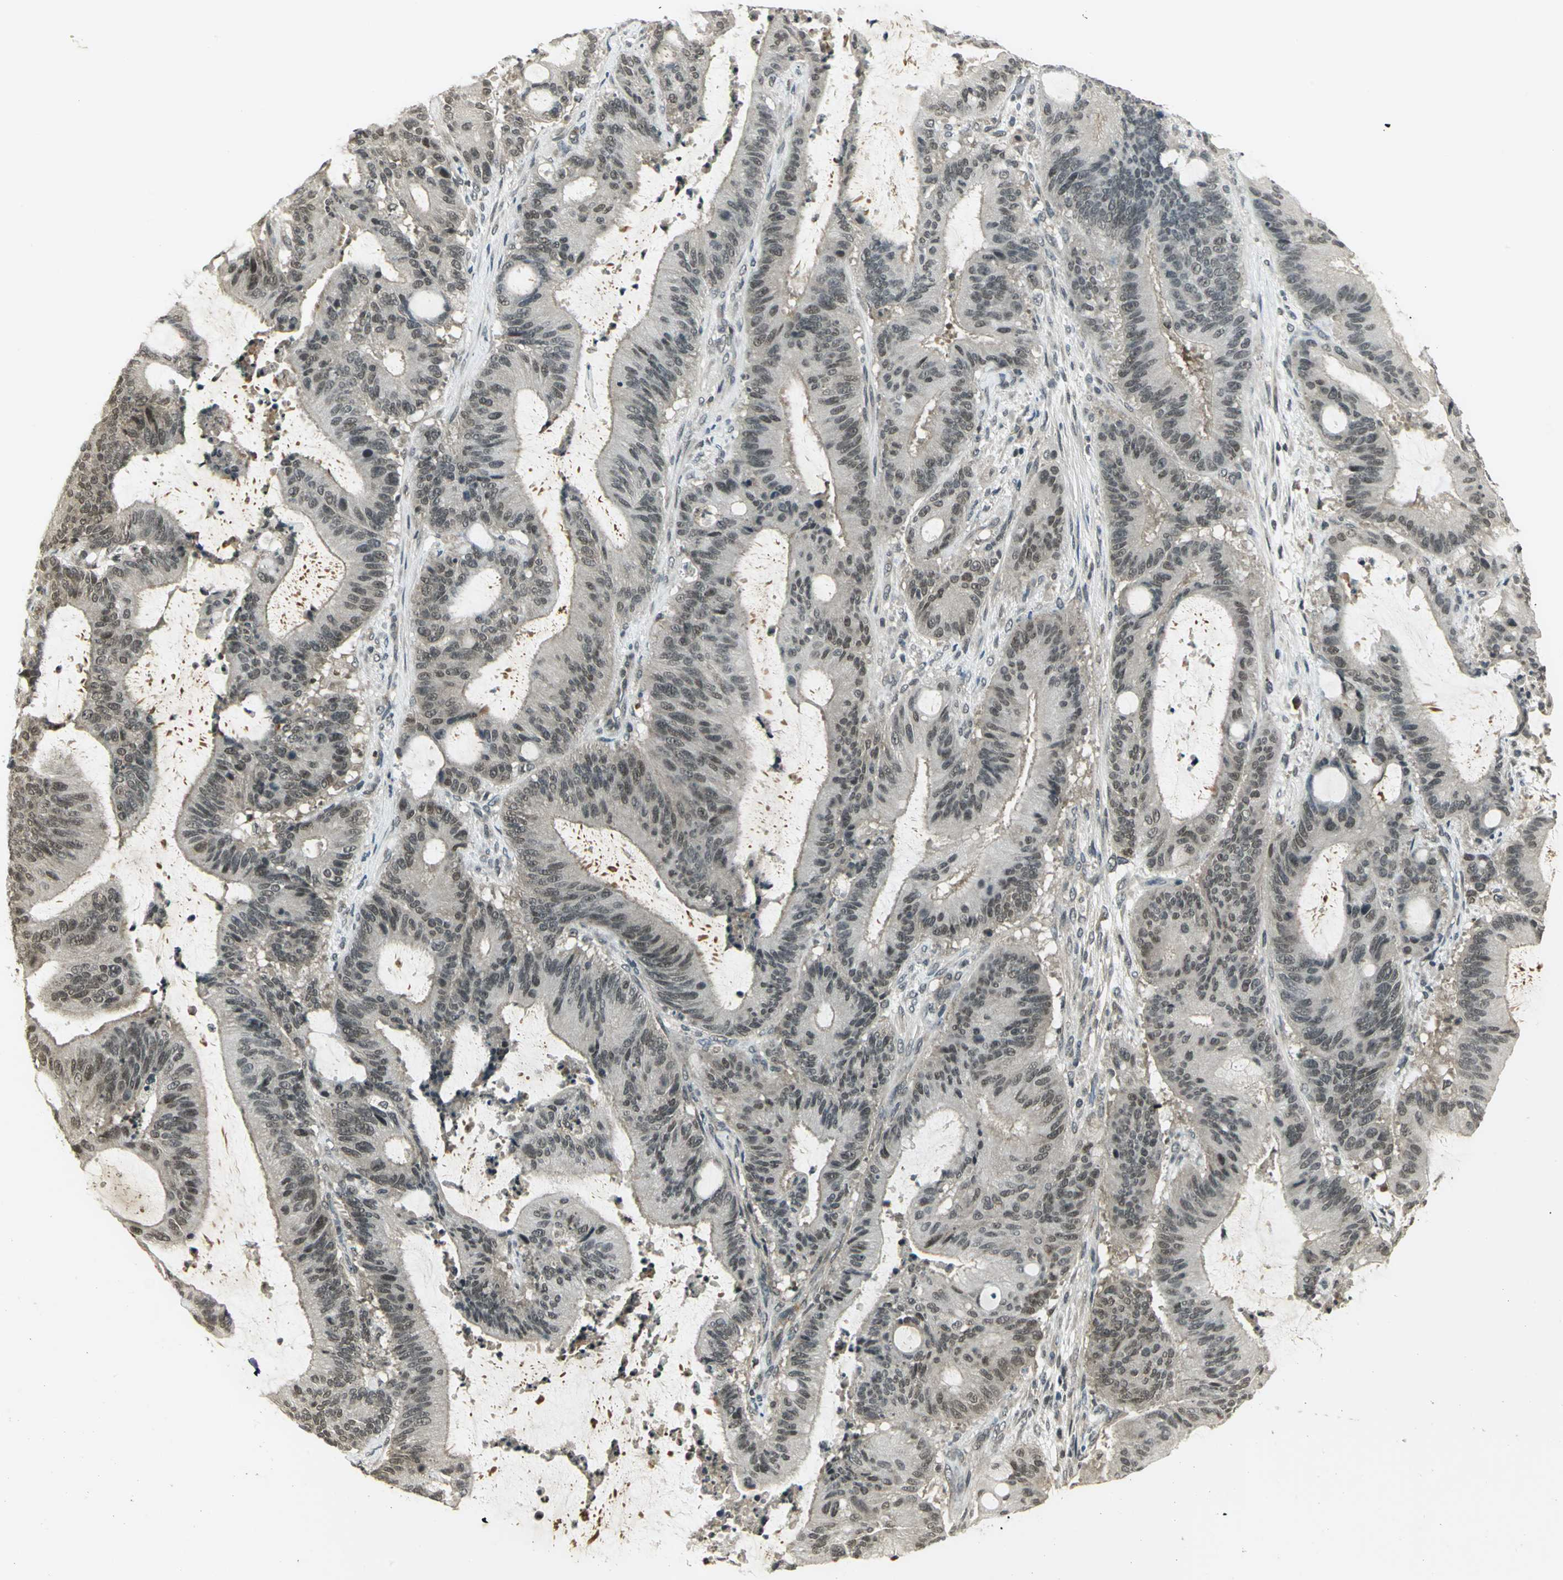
{"staining": {"intensity": "weak", "quantity": "25%-75%", "location": "cytoplasmic/membranous,nuclear"}, "tissue": "liver cancer", "cell_type": "Tumor cells", "image_type": "cancer", "snomed": [{"axis": "morphology", "description": "Cholangiocarcinoma"}, {"axis": "topography", "description": "Liver"}], "caption": "Protein expression analysis of human cholangiocarcinoma (liver) reveals weak cytoplasmic/membranous and nuclear positivity in about 25%-75% of tumor cells.", "gene": "CDC34", "patient": {"sex": "female", "age": 73}}